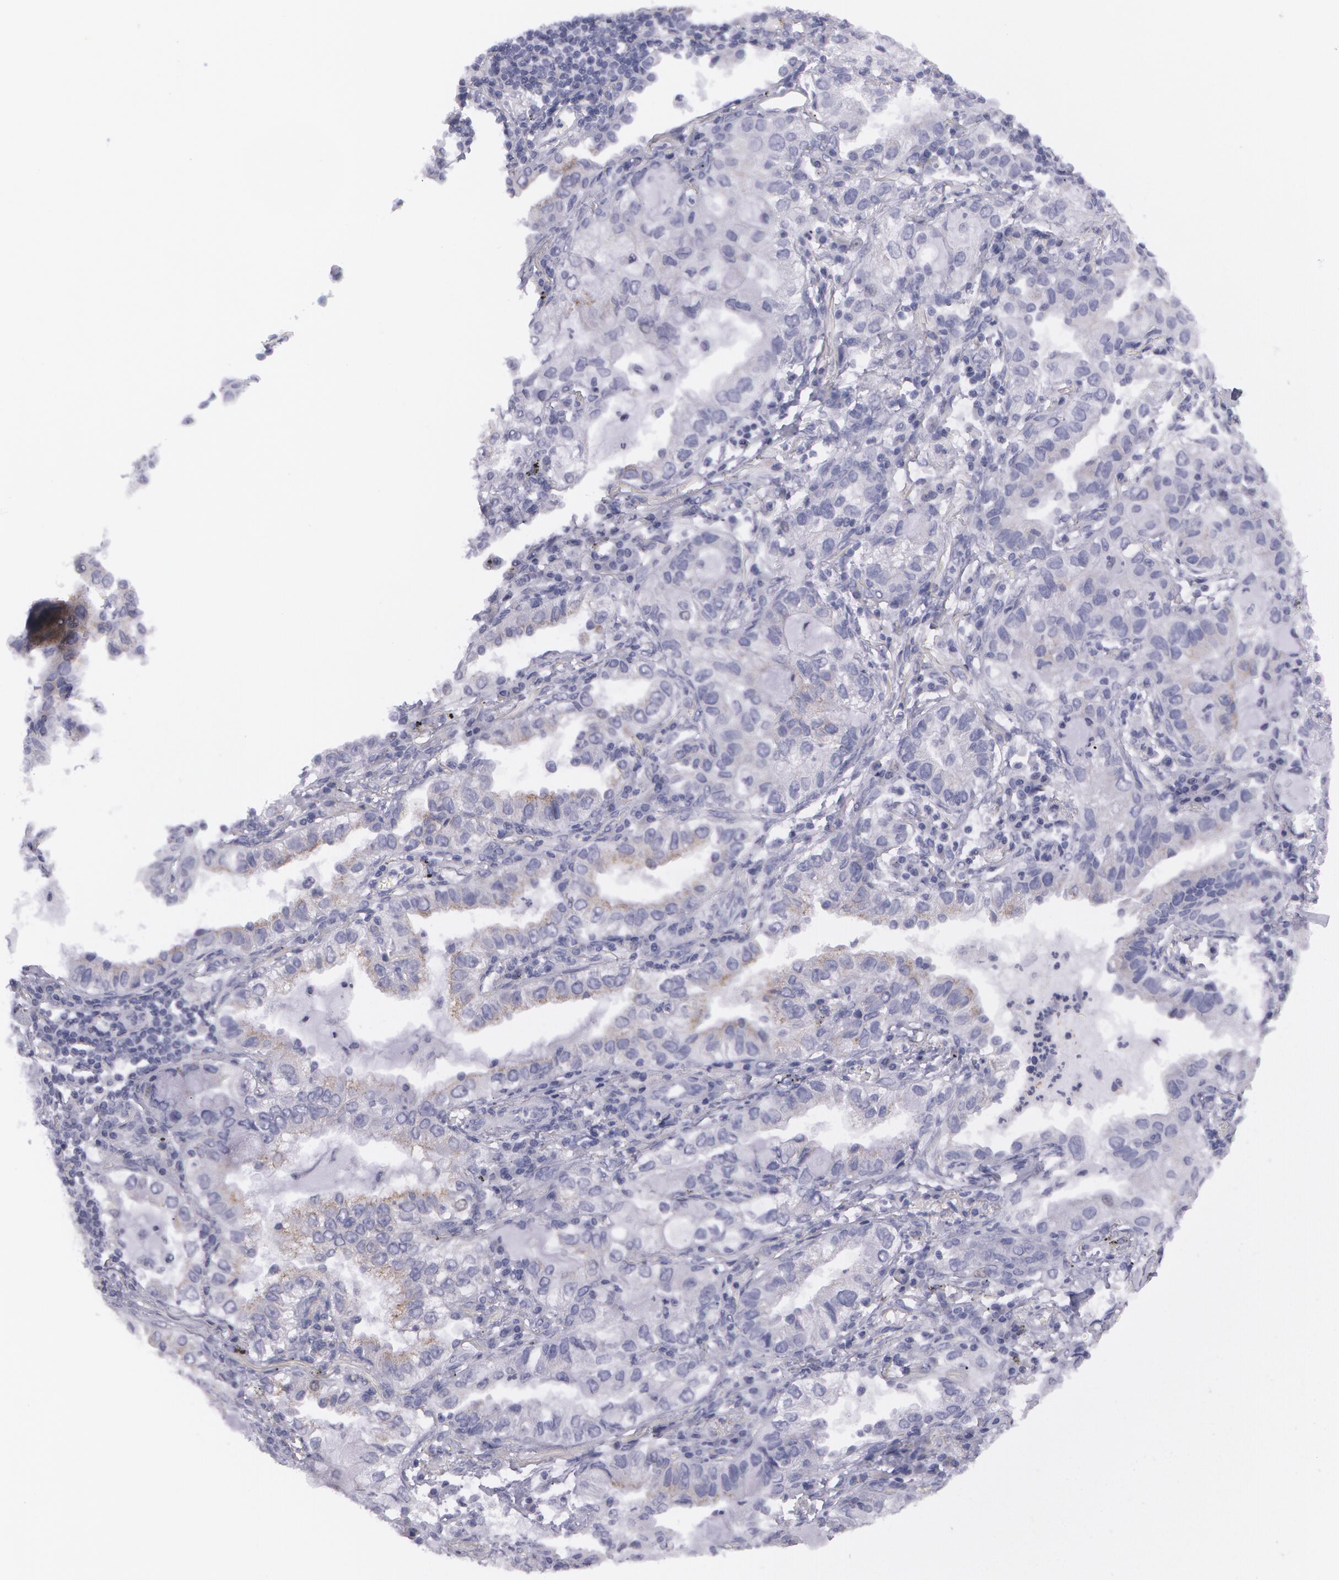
{"staining": {"intensity": "negative", "quantity": "none", "location": "none"}, "tissue": "lung cancer", "cell_type": "Tumor cells", "image_type": "cancer", "snomed": [{"axis": "morphology", "description": "Adenocarcinoma, NOS"}, {"axis": "topography", "description": "Lung"}], "caption": "Tumor cells are negative for protein expression in human lung cancer (adenocarcinoma).", "gene": "AMACR", "patient": {"sex": "female", "age": 50}}